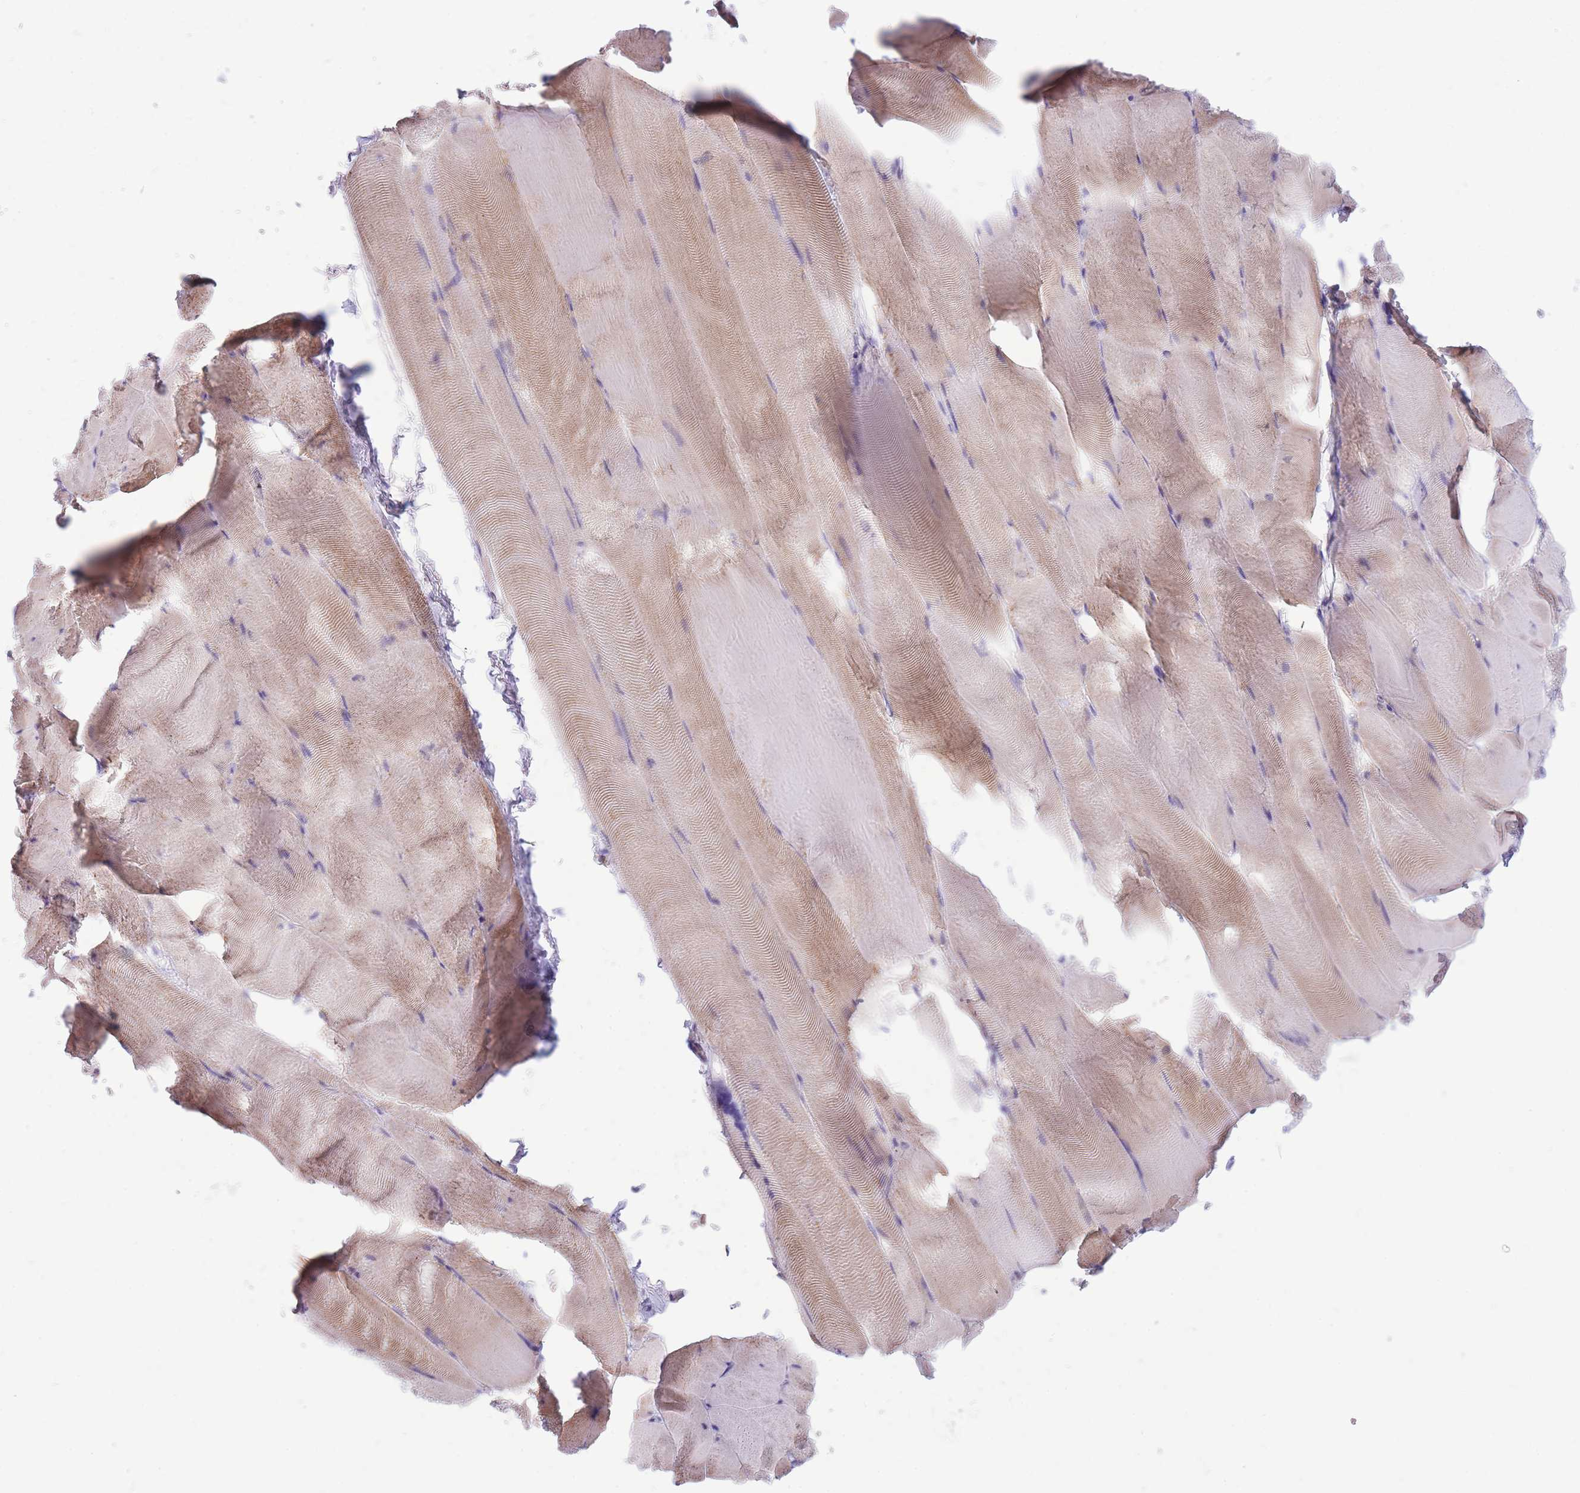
{"staining": {"intensity": "weak", "quantity": "25%-75%", "location": "cytoplasmic/membranous"}, "tissue": "skeletal muscle", "cell_type": "Myocytes", "image_type": "normal", "snomed": [{"axis": "morphology", "description": "Normal tissue, NOS"}, {"axis": "topography", "description": "Skeletal muscle"}], "caption": "Immunohistochemical staining of benign human skeletal muscle demonstrates 25%-75% levels of weak cytoplasmic/membranous protein expression in approximately 25%-75% of myocytes.", "gene": "PCSK1", "patient": {"sex": "female", "age": 64}}